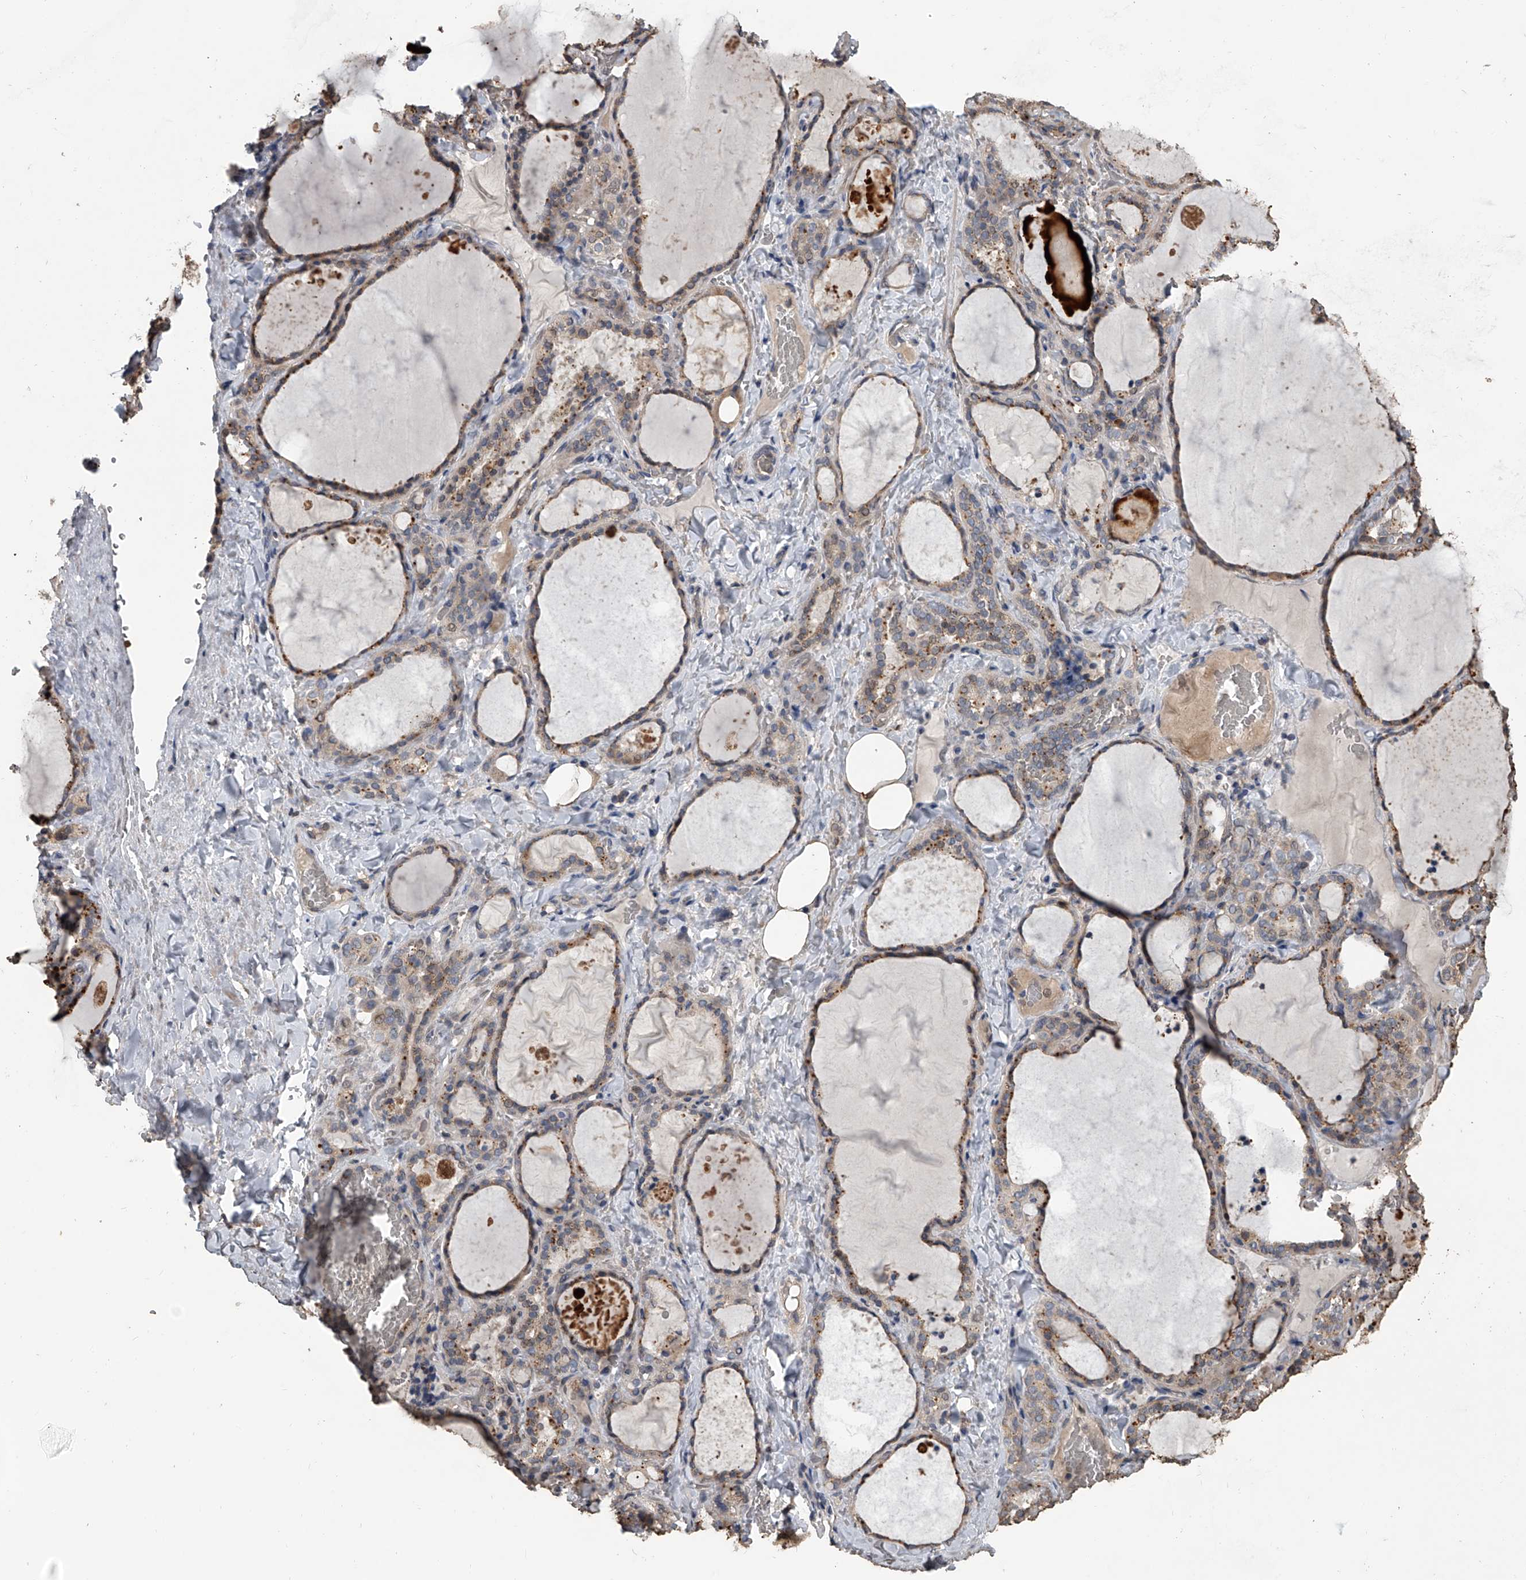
{"staining": {"intensity": "moderate", "quantity": "25%-75%", "location": "cytoplasmic/membranous"}, "tissue": "thyroid gland", "cell_type": "Glandular cells", "image_type": "normal", "snomed": [{"axis": "morphology", "description": "Normal tissue, NOS"}, {"axis": "topography", "description": "Thyroid gland"}], "caption": "An immunohistochemistry (IHC) micrograph of normal tissue is shown. Protein staining in brown highlights moderate cytoplasmic/membranous positivity in thyroid gland within glandular cells.", "gene": "DOCK9", "patient": {"sex": "female", "age": 22}}